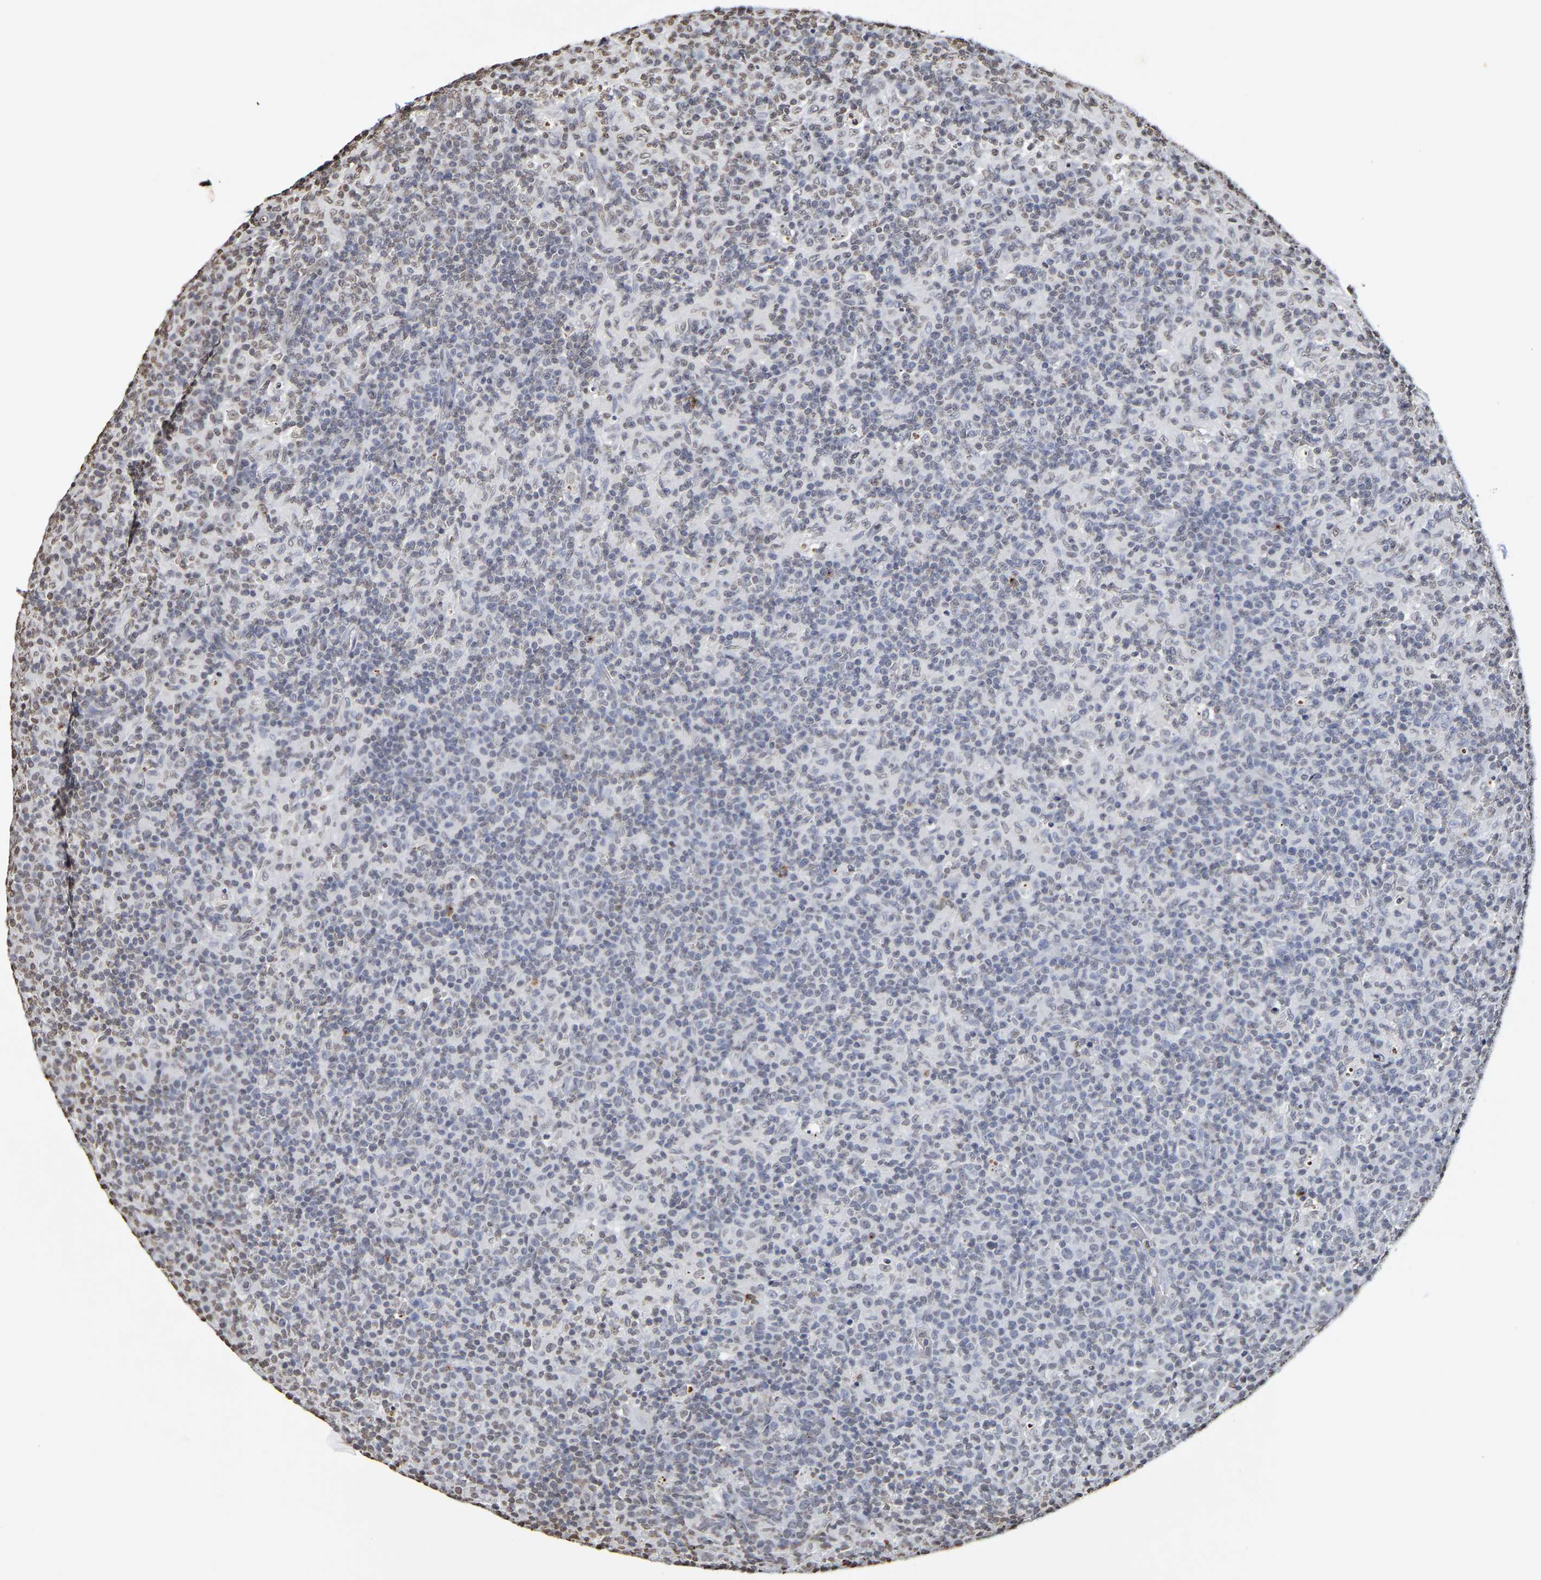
{"staining": {"intensity": "negative", "quantity": "none", "location": "none"}, "tissue": "lymph node", "cell_type": "Germinal center cells", "image_type": "normal", "snomed": [{"axis": "morphology", "description": "Normal tissue, NOS"}, {"axis": "morphology", "description": "Inflammation, NOS"}, {"axis": "topography", "description": "Lymph node"}], "caption": "Germinal center cells are negative for brown protein staining in unremarkable lymph node. Nuclei are stained in blue.", "gene": "ATF4", "patient": {"sex": "male", "age": 55}}